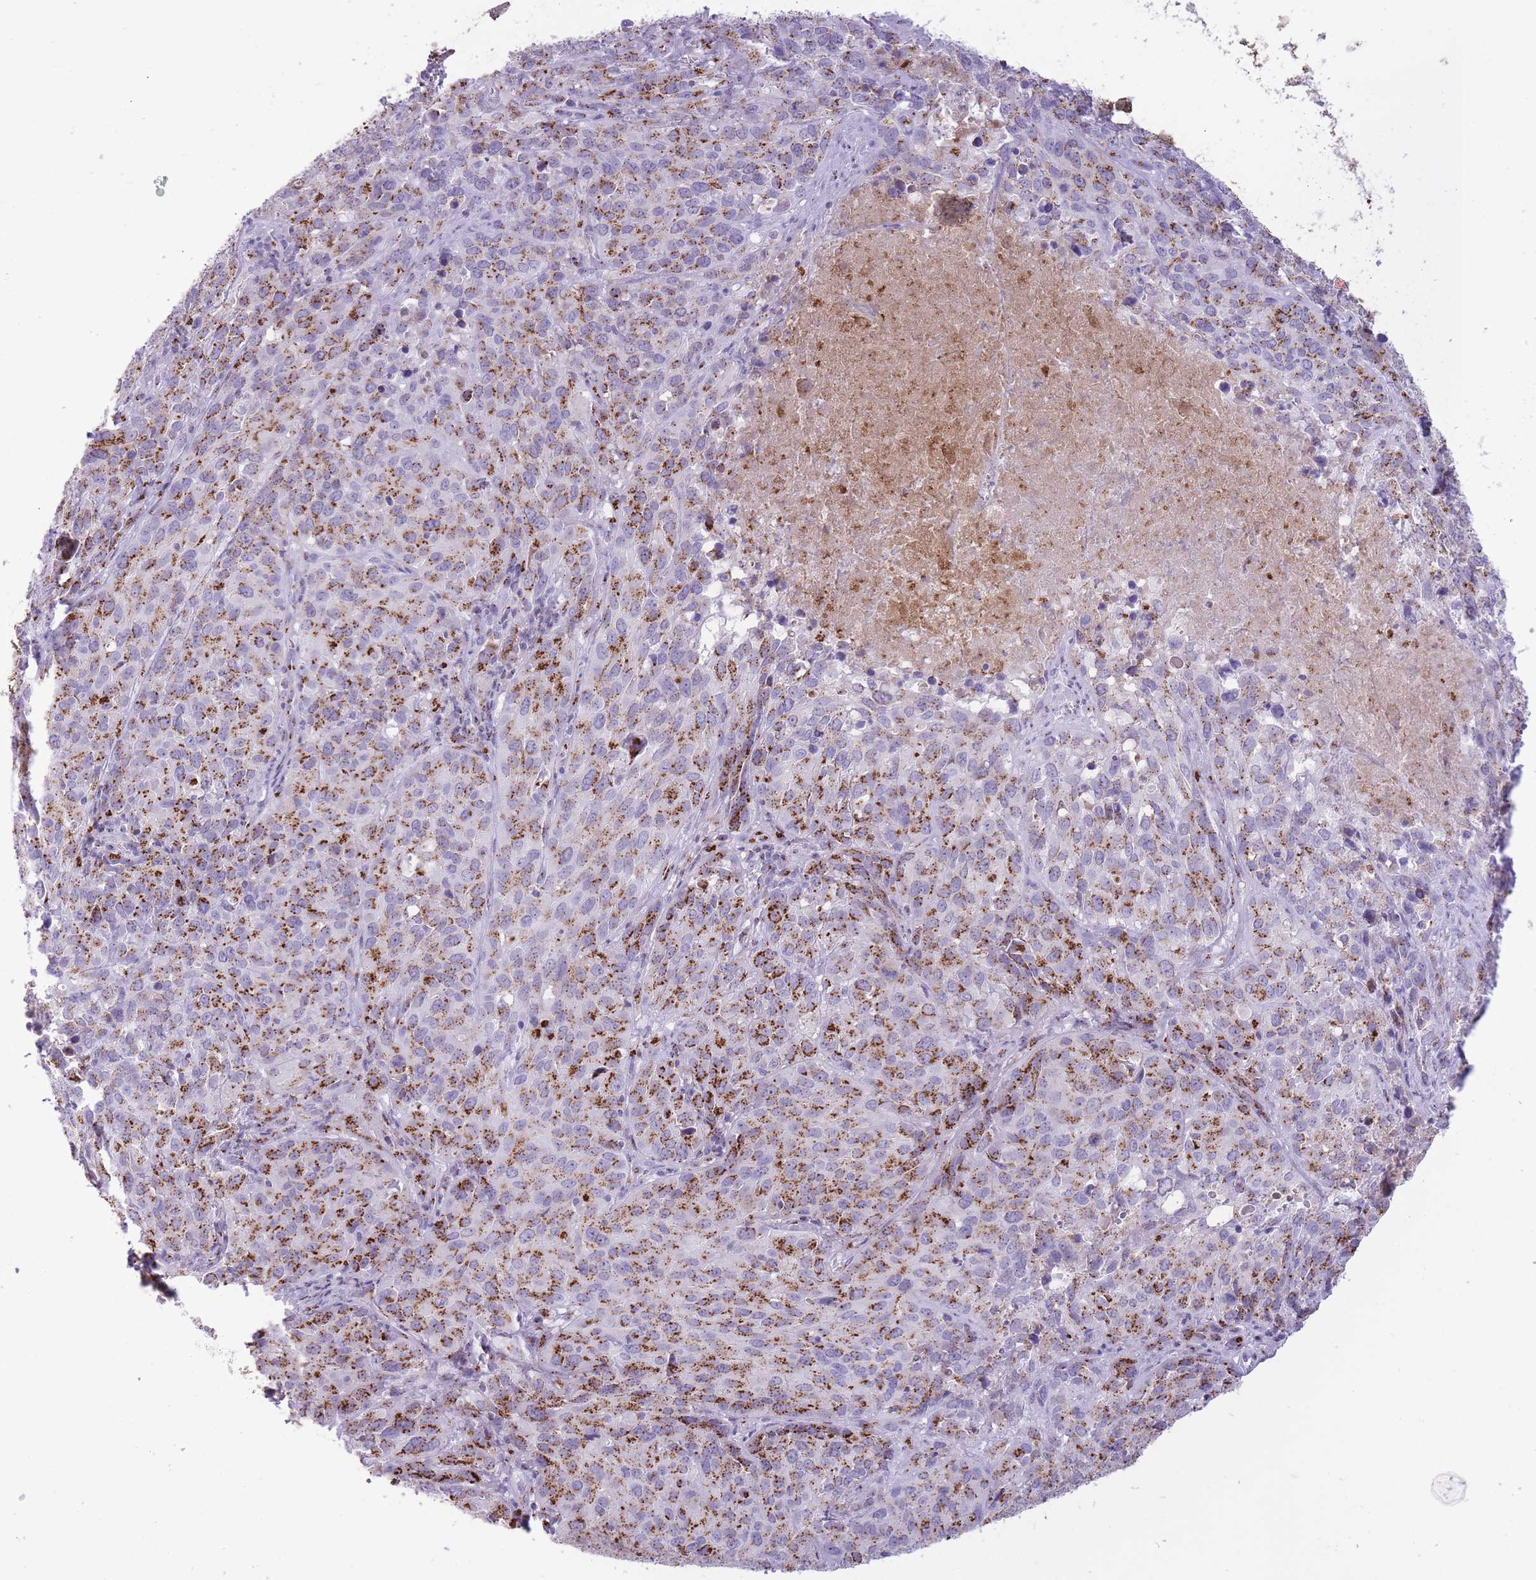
{"staining": {"intensity": "moderate", "quantity": ">75%", "location": "cytoplasmic/membranous"}, "tissue": "cervical cancer", "cell_type": "Tumor cells", "image_type": "cancer", "snomed": [{"axis": "morphology", "description": "Squamous cell carcinoma, NOS"}, {"axis": "topography", "description": "Cervix"}], "caption": "Immunohistochemical staining of squamous cell carcinoma (cervical) reveals moderate cytoplasmic/membranous protein expression in about >75% of tumor cells.", "gene": "B4GALT2", "patient": {"sex": "female", "age": 51}}